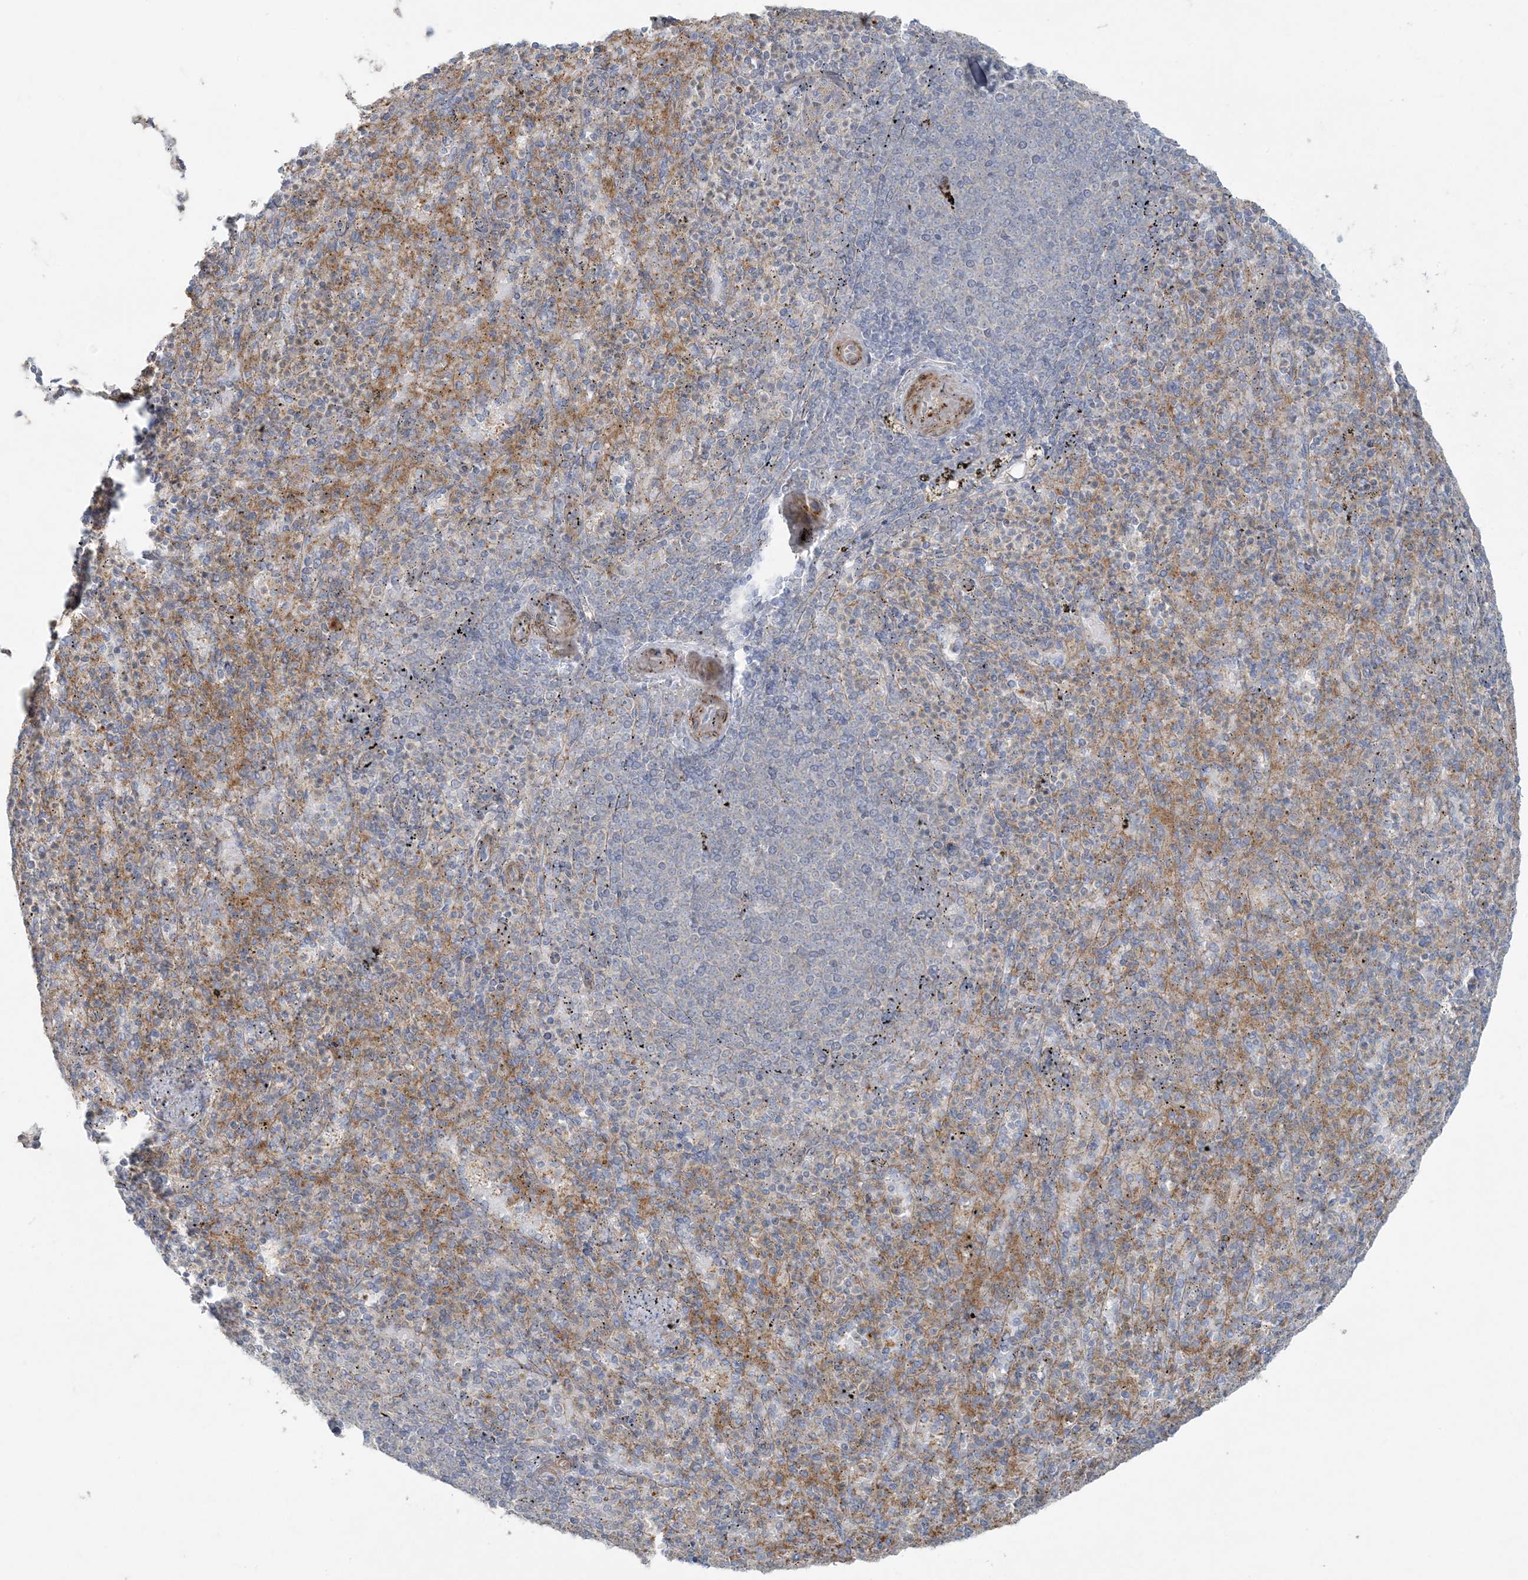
{"staining": {"intensity": "moderate", "quantity": "<25%", "location": "cytoplasmic/membranous"}, "tissue": "spleen", "cell_type": "Cells in red pulp", "image_type": "normal", "snomed": [{"axis": "morphology", "description": "Normal tissue, NOS"}, {"axis": "topography", "description": "Spleen"}], "caption": "High-power microscopy captured an immunohistochemistry image of unremarkable spleen, revealing moderate cytoplasmic/membranous positivity in approximately <25% of cells in red pulp.", "gene": "PIK3R4", "patient": {"sex": "female", "age": 74}}